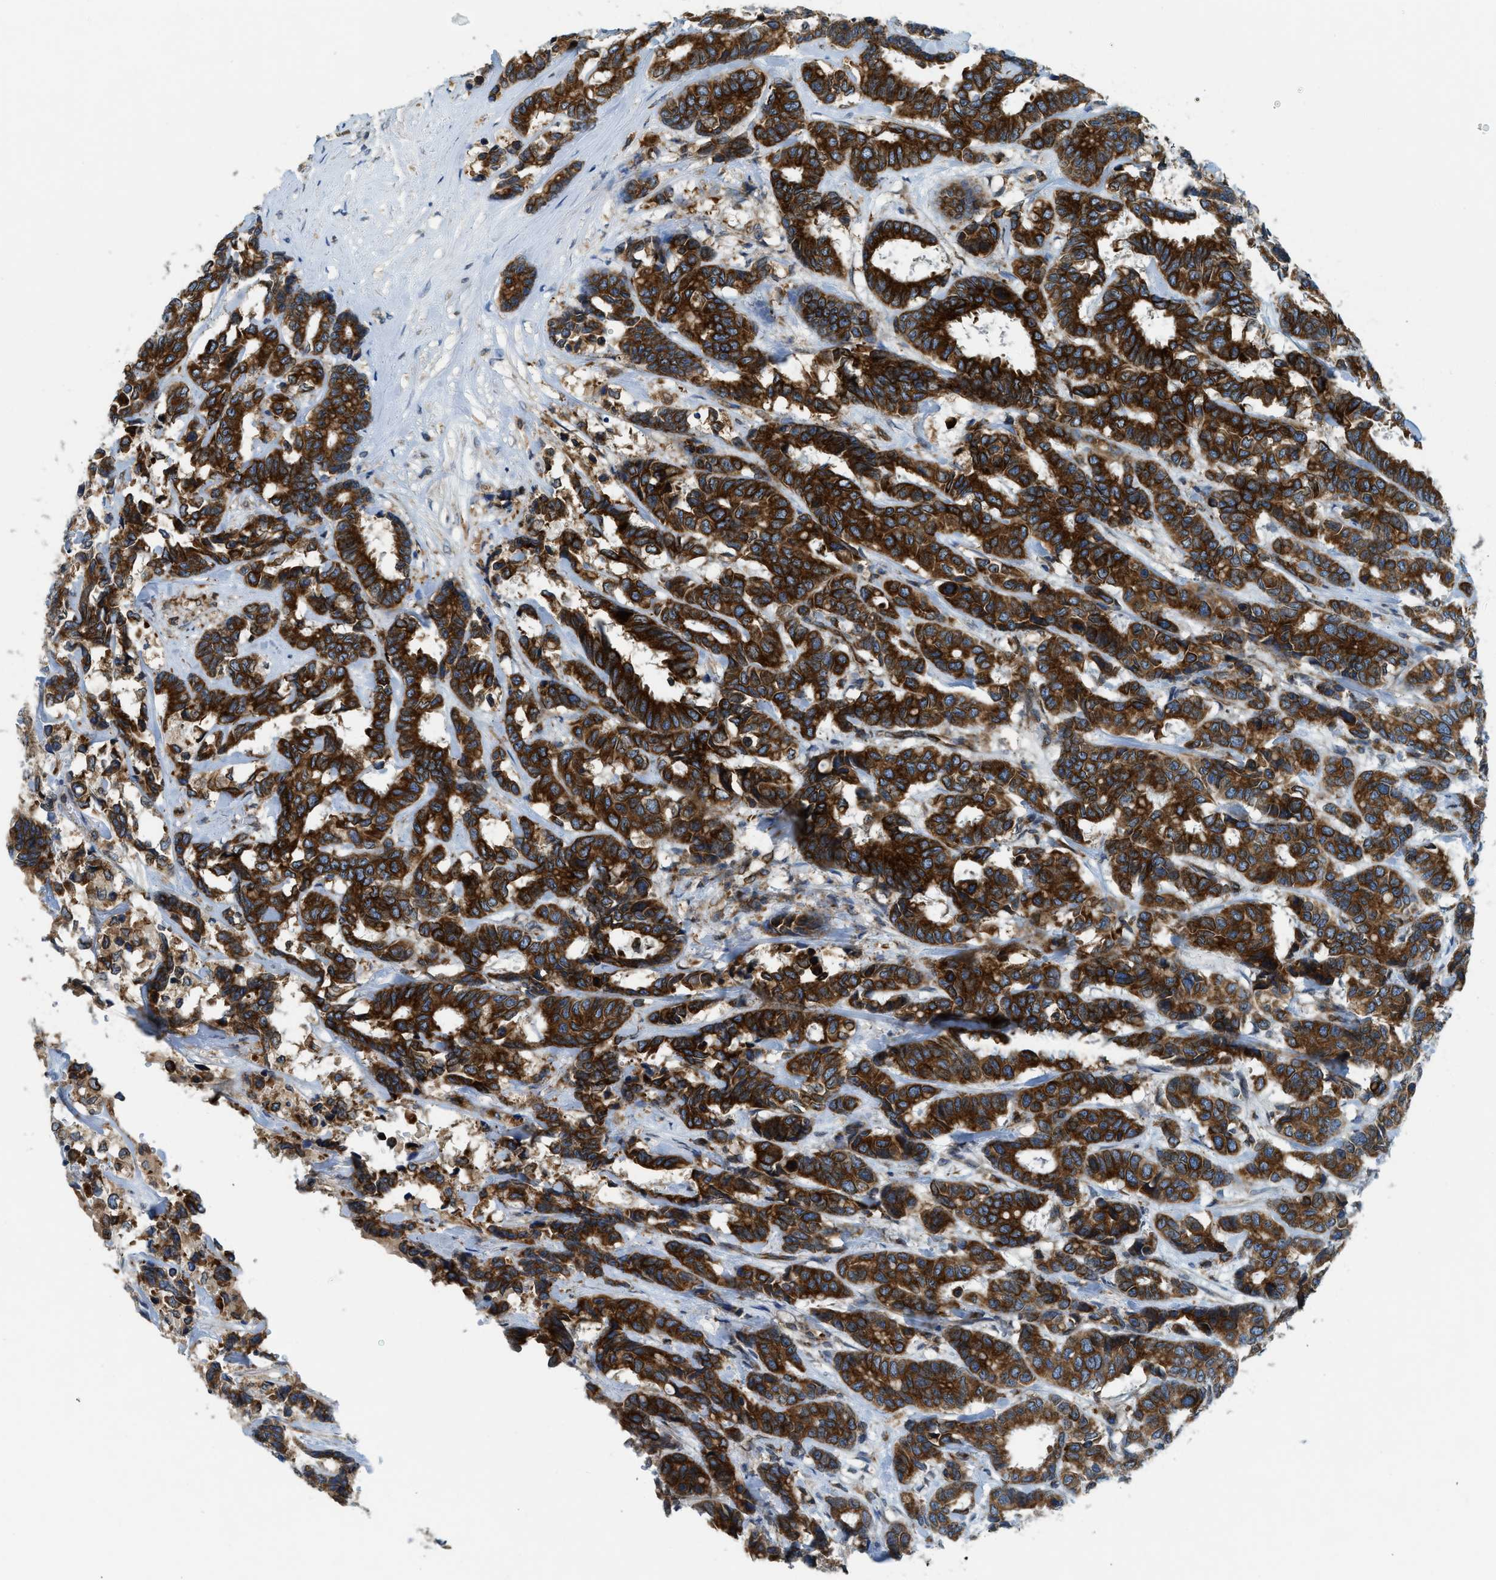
{"staining": {"intensity": "strong", "quantity": ">75%", "location": "cytoplasmic/membranous"}, "tissue": "breast cancer", "cell_type": "Tumor cells", "image_type": "cancer", "snomed": [{"axis": "morphology", "description": "Duct carcinoma"}, {"axis": "topography", "description": "Breast"}], "caption": "DAB immunohistochemical staining of human intraductal carcinoma (breast) demonstrates strong cytoplasmic/membranous protein expression in about >75% of tumor cells.", "gene": "BCAP31", "patient": {"sex": "female", "age": 87}}